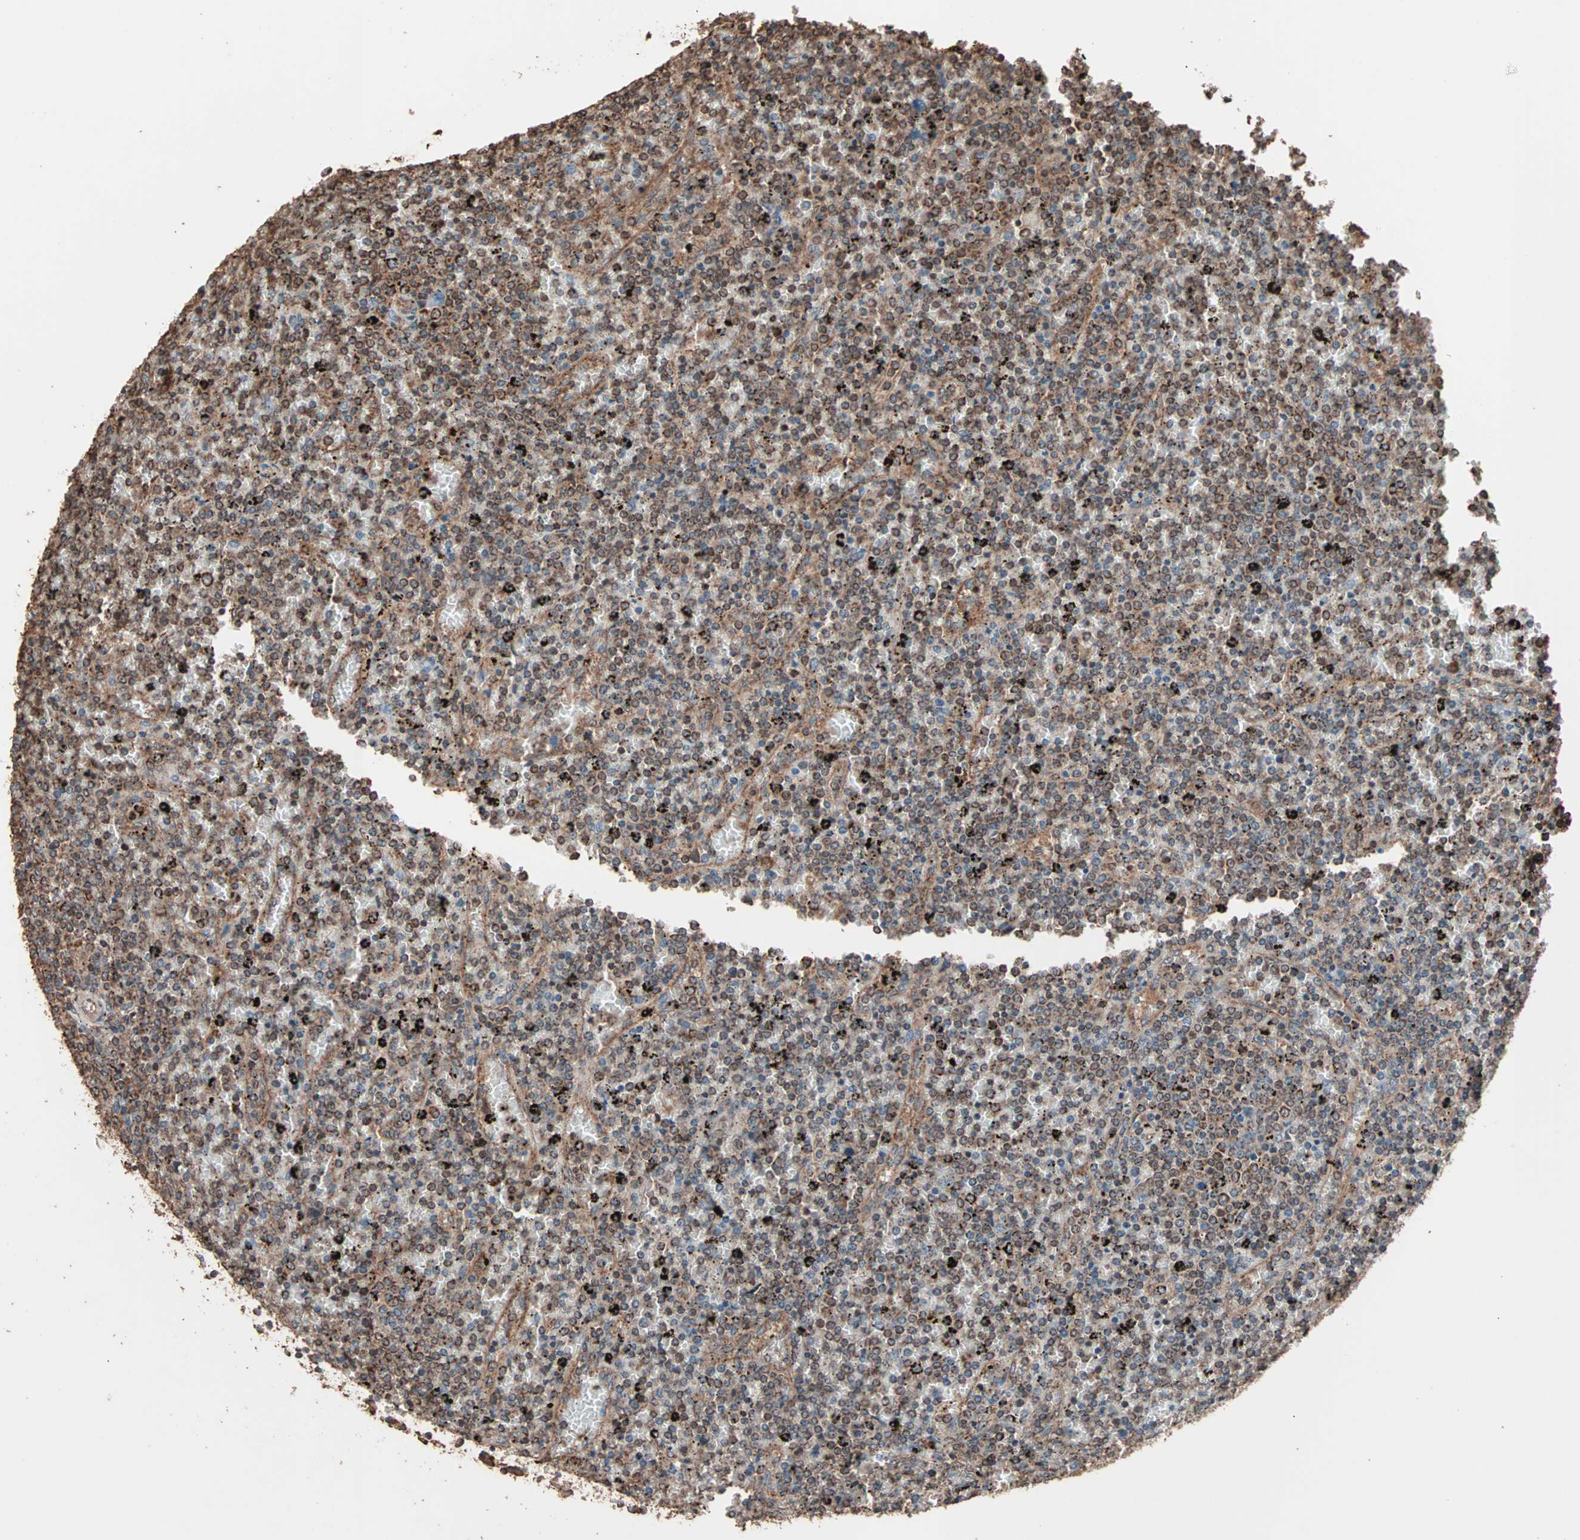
{"staining": {"intensity": "moderate", "quantity": ">75%", "location": "cytoplasmic/membranous"}, "tissue": "lymphoma", "cell_type": "Tumor cells", "image_type": "cancer", "snomed": [{"axis": "morphology", "description": "Malignant lymphoma, non-Hodgkin's type, Low grade"}, {"axis": "topography", "description": "Spleen"}], "caption": "Lymphoma stained with a brown dye demonstrates moderate cytoplasmic/membranous positive staining in about >75% of tumor cells.", "gene": "MRPL2", "patient": {"sex": "female", "age": 77}}